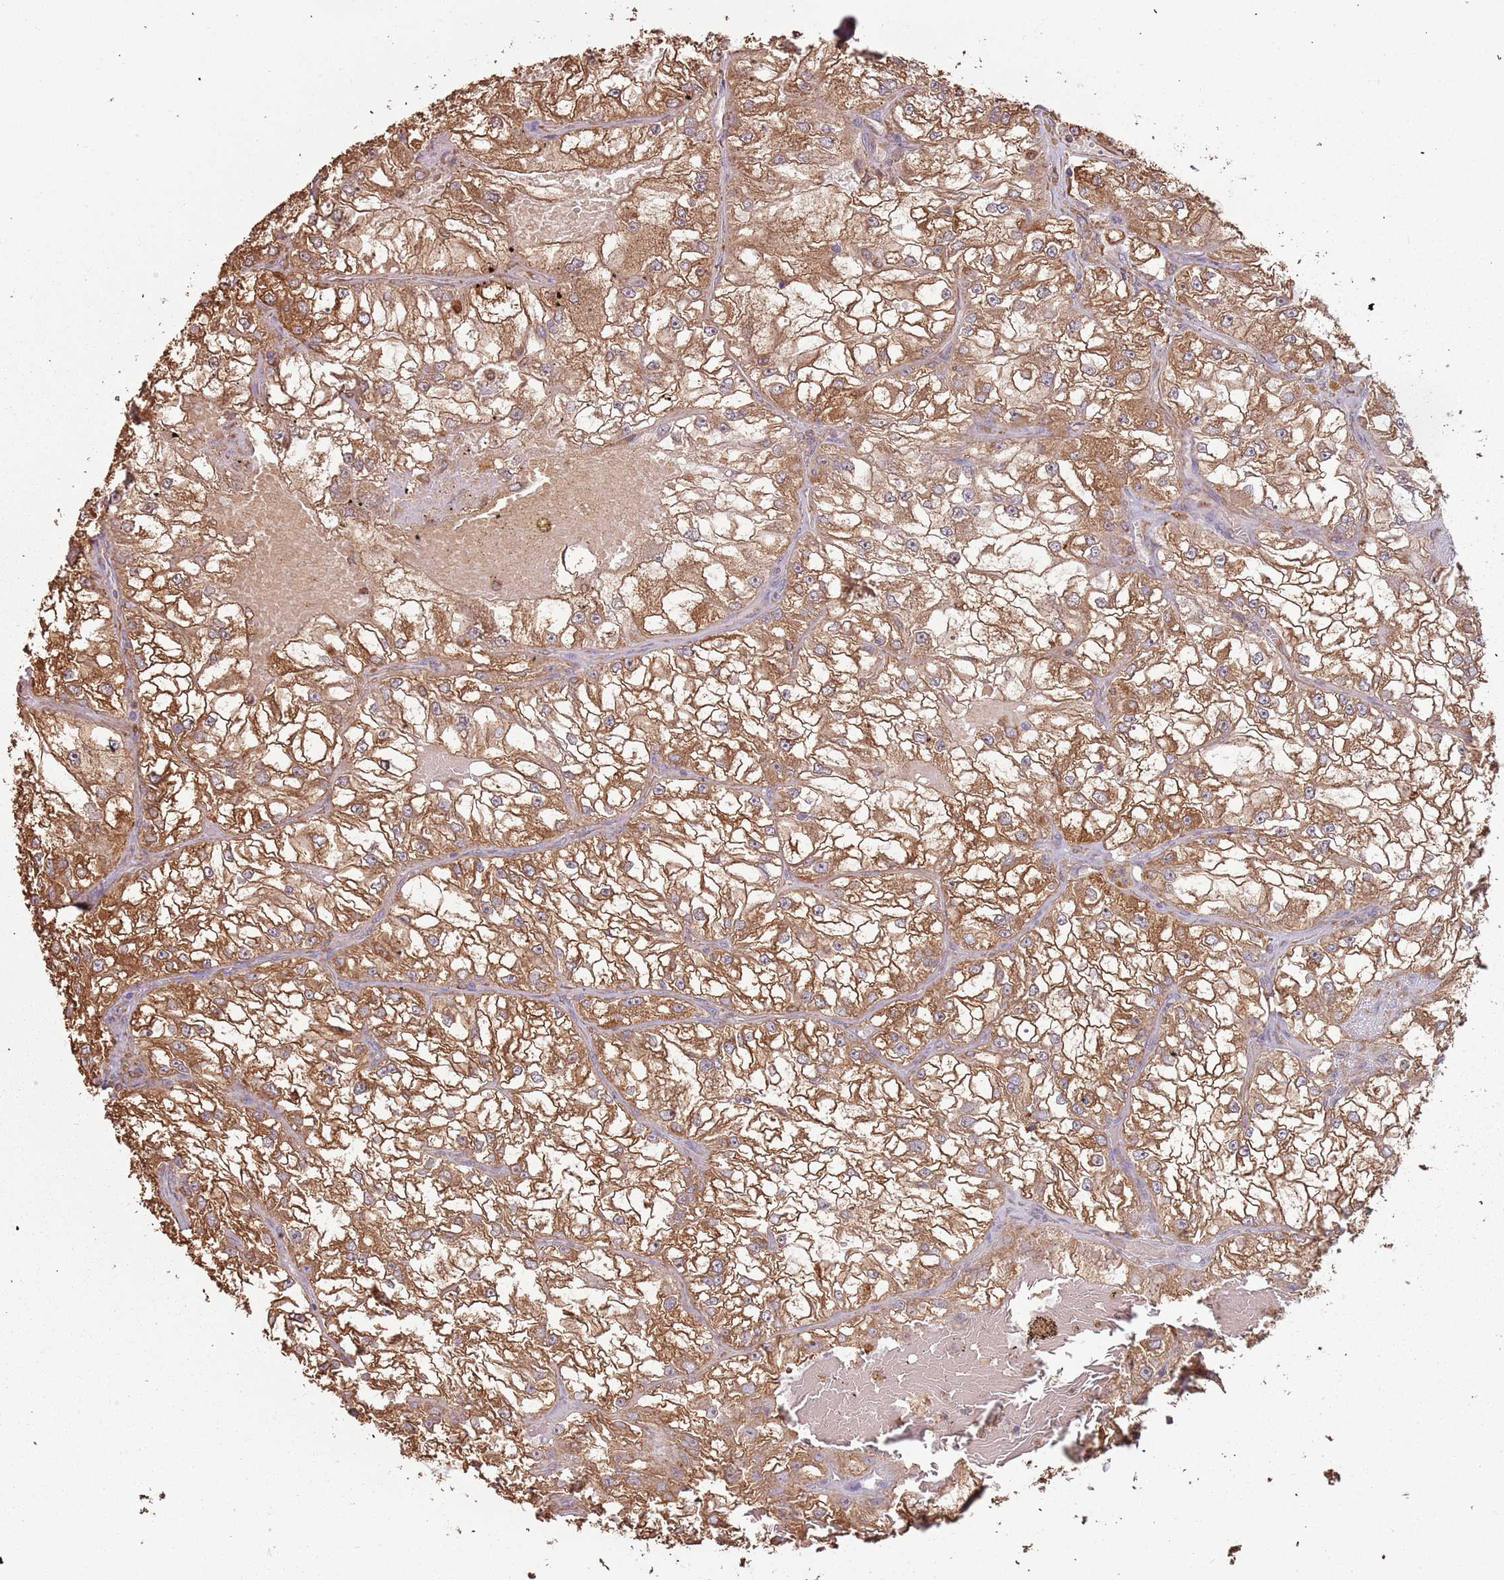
{"staining": {"intensity": "moderate", "quantity": ">75%", "location": "cytoplasmic/membranous"}, "tissue": "renal cancer", "cell_type": "Tumor cells", "image_type": "cancer", "snomed": [{"axis": "morphology", "description": "Adenocarcinoma, NOS"}, {"axis": "topography", "description": "Kidney"}], "caption": "Protein staining of adenocarcinoma (renal) tissue shows moderate cytoplasmic/membranous staining in about >75% of tumor cells. (Stains: DAB (3,3'-diaminobenzidine) in brown, nuclei in blue, Microscopy: brightfield microscopy at high magnification).", "gene": "ATOSB", "patient": {"sex": "female", "age": 72}}